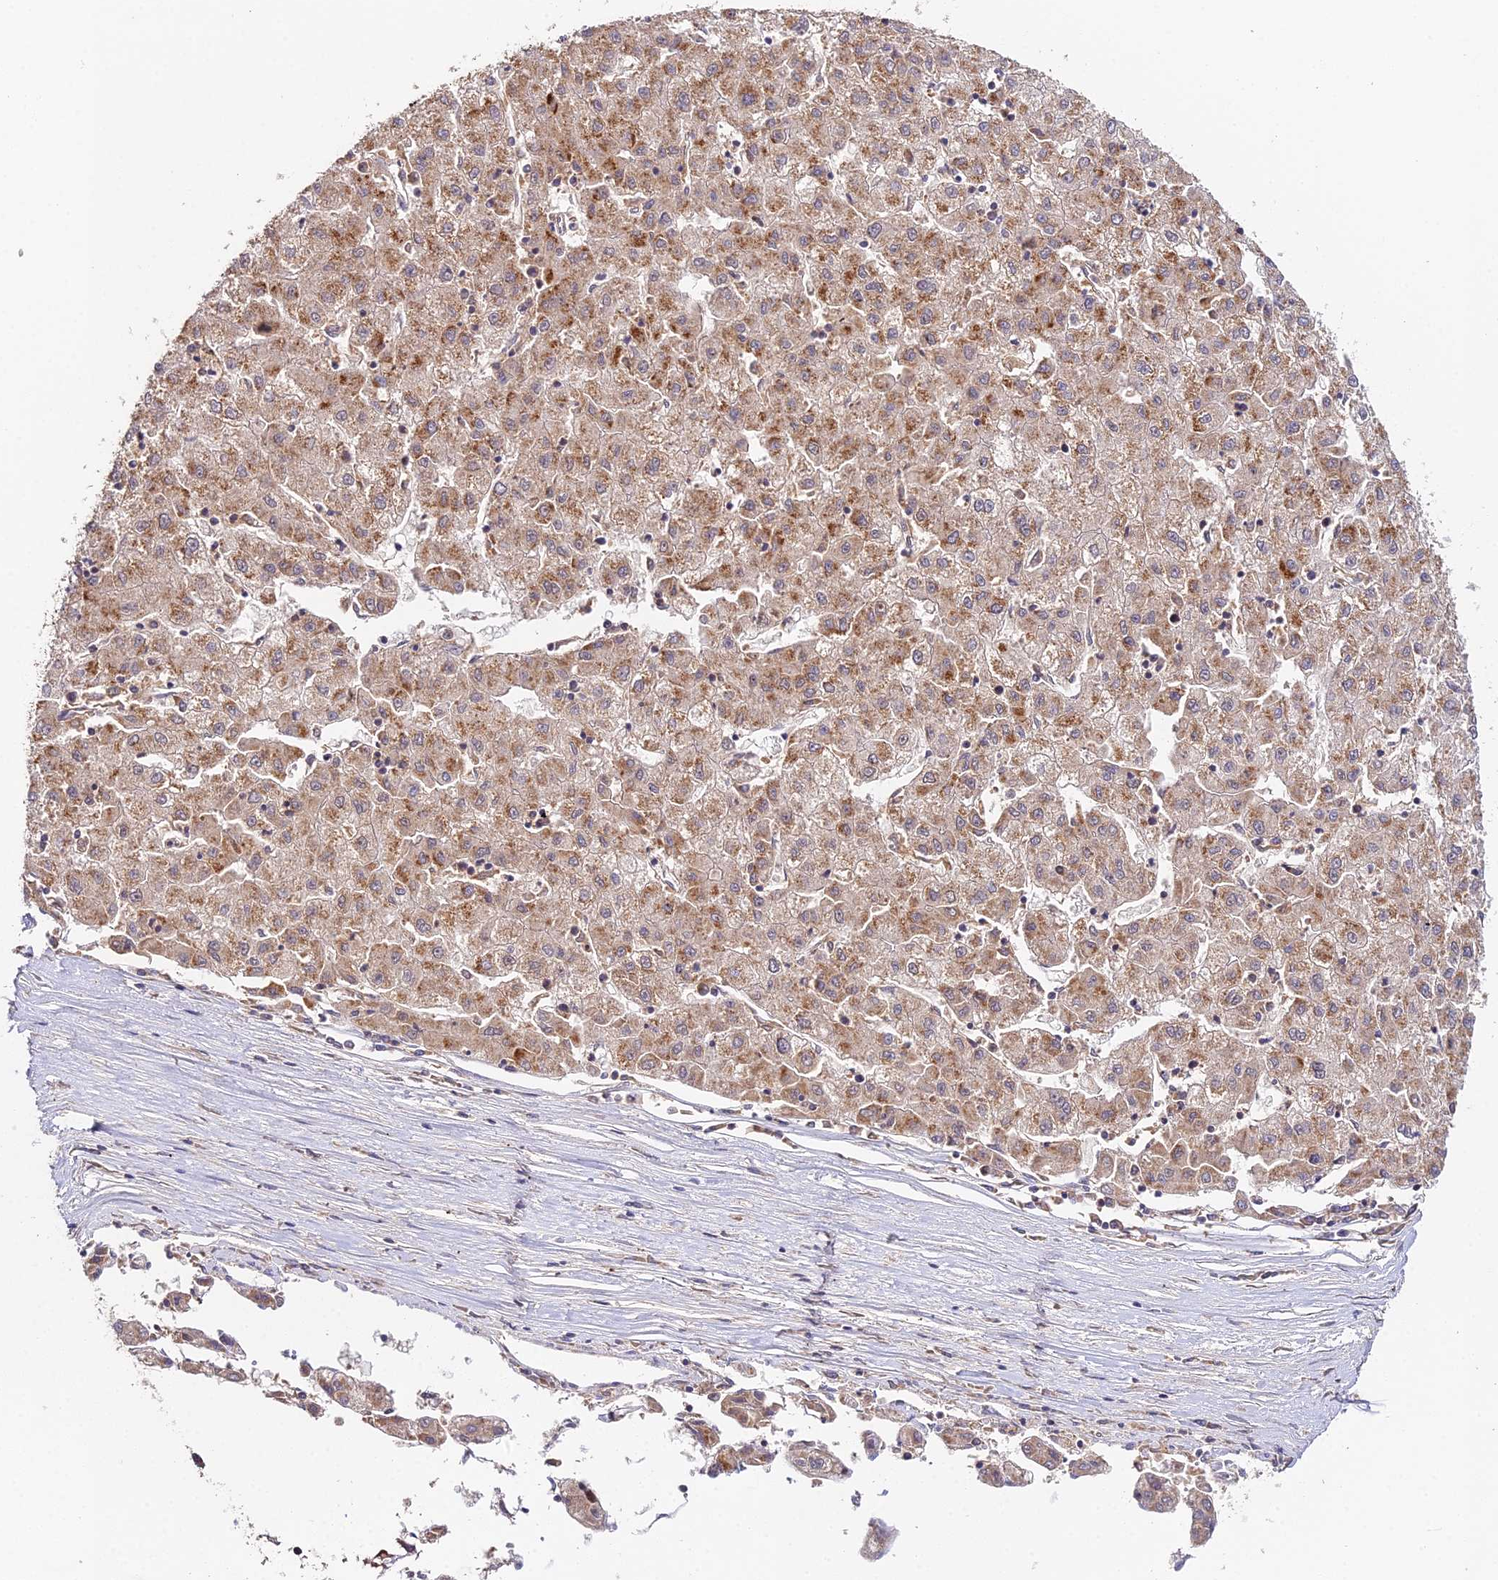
{"staining": {"intensity": "moderate", "quantity": ">75%", "location": "cytoplasmic/membranous"}, "tissue": "liver cancer", "cell_type": "Tumor cells", "image_type": "cancer", "snomed": [{"axis": "morphology", "description": "Carcinoma, Hepatocellular, NOS"}, {"axis": "topography", "description": "Liver"}], "caption": "Liver cancer (hepatocellular carcinoma) stained with immunohistochemistry (IHC) displays moderate cytoplasmic/membranous expression in approximately >75% of tumor cells.", "gene": "TPRX1", "patient": {"sex": "male", "age": 72}}